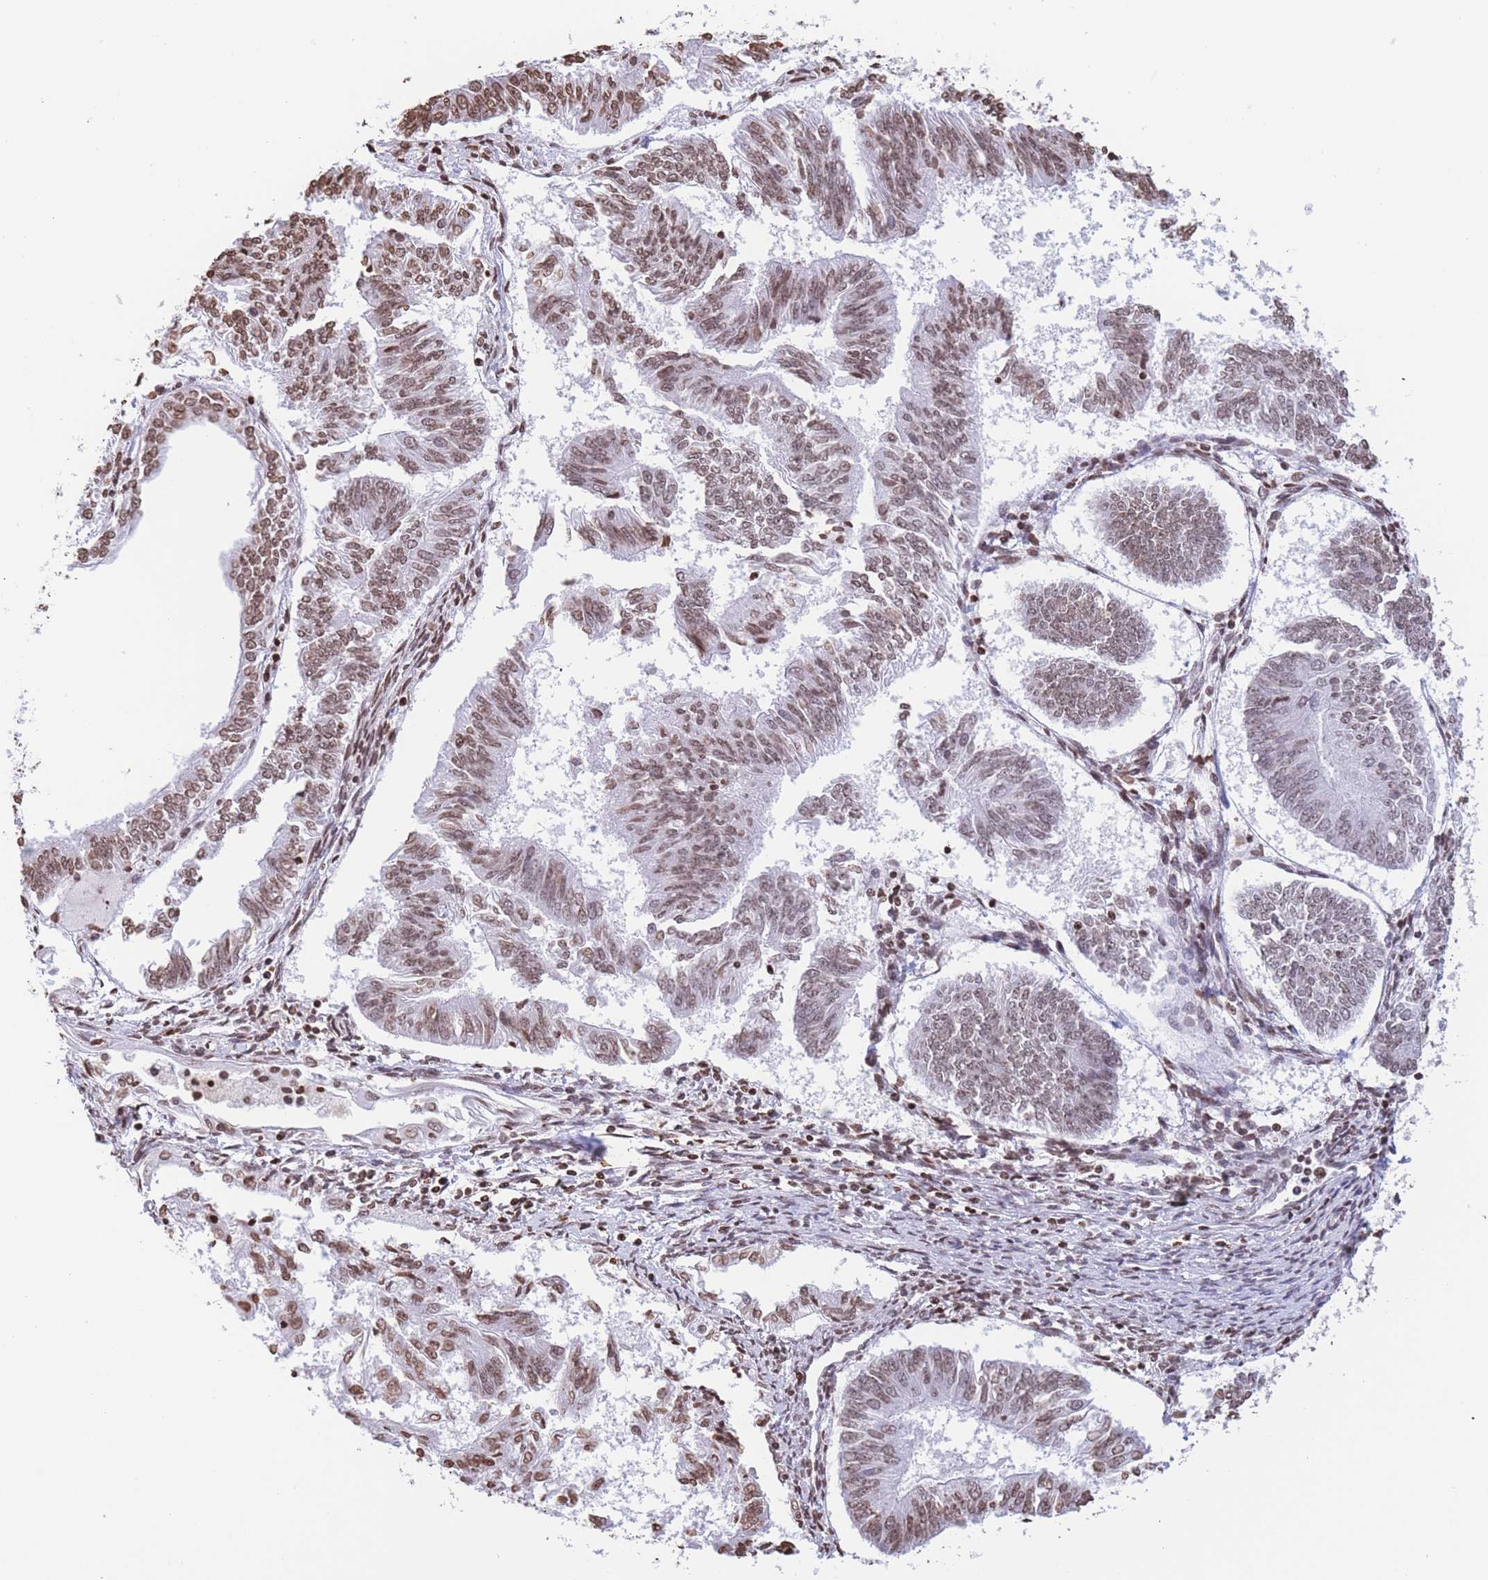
{"staining": {"intensity": "moderate", "quantity": ">75%", "location": "nuclear"}, "tissue": "endometrial cancer", "cell_type": "Tumor cells", "image_type": "cancer", "snomed": [{"axis": "morphology", "description": "Adenocarcinoma, NOS"}, {"axis": "topography", "description": "Endometrium"}], "caption": "Adenocarcinoma (endometrial) stained with a protein marker displays moderate staining in tumor cells.", "gene": "H2BC11", "patient": {"sex": "female", "age": 58}}